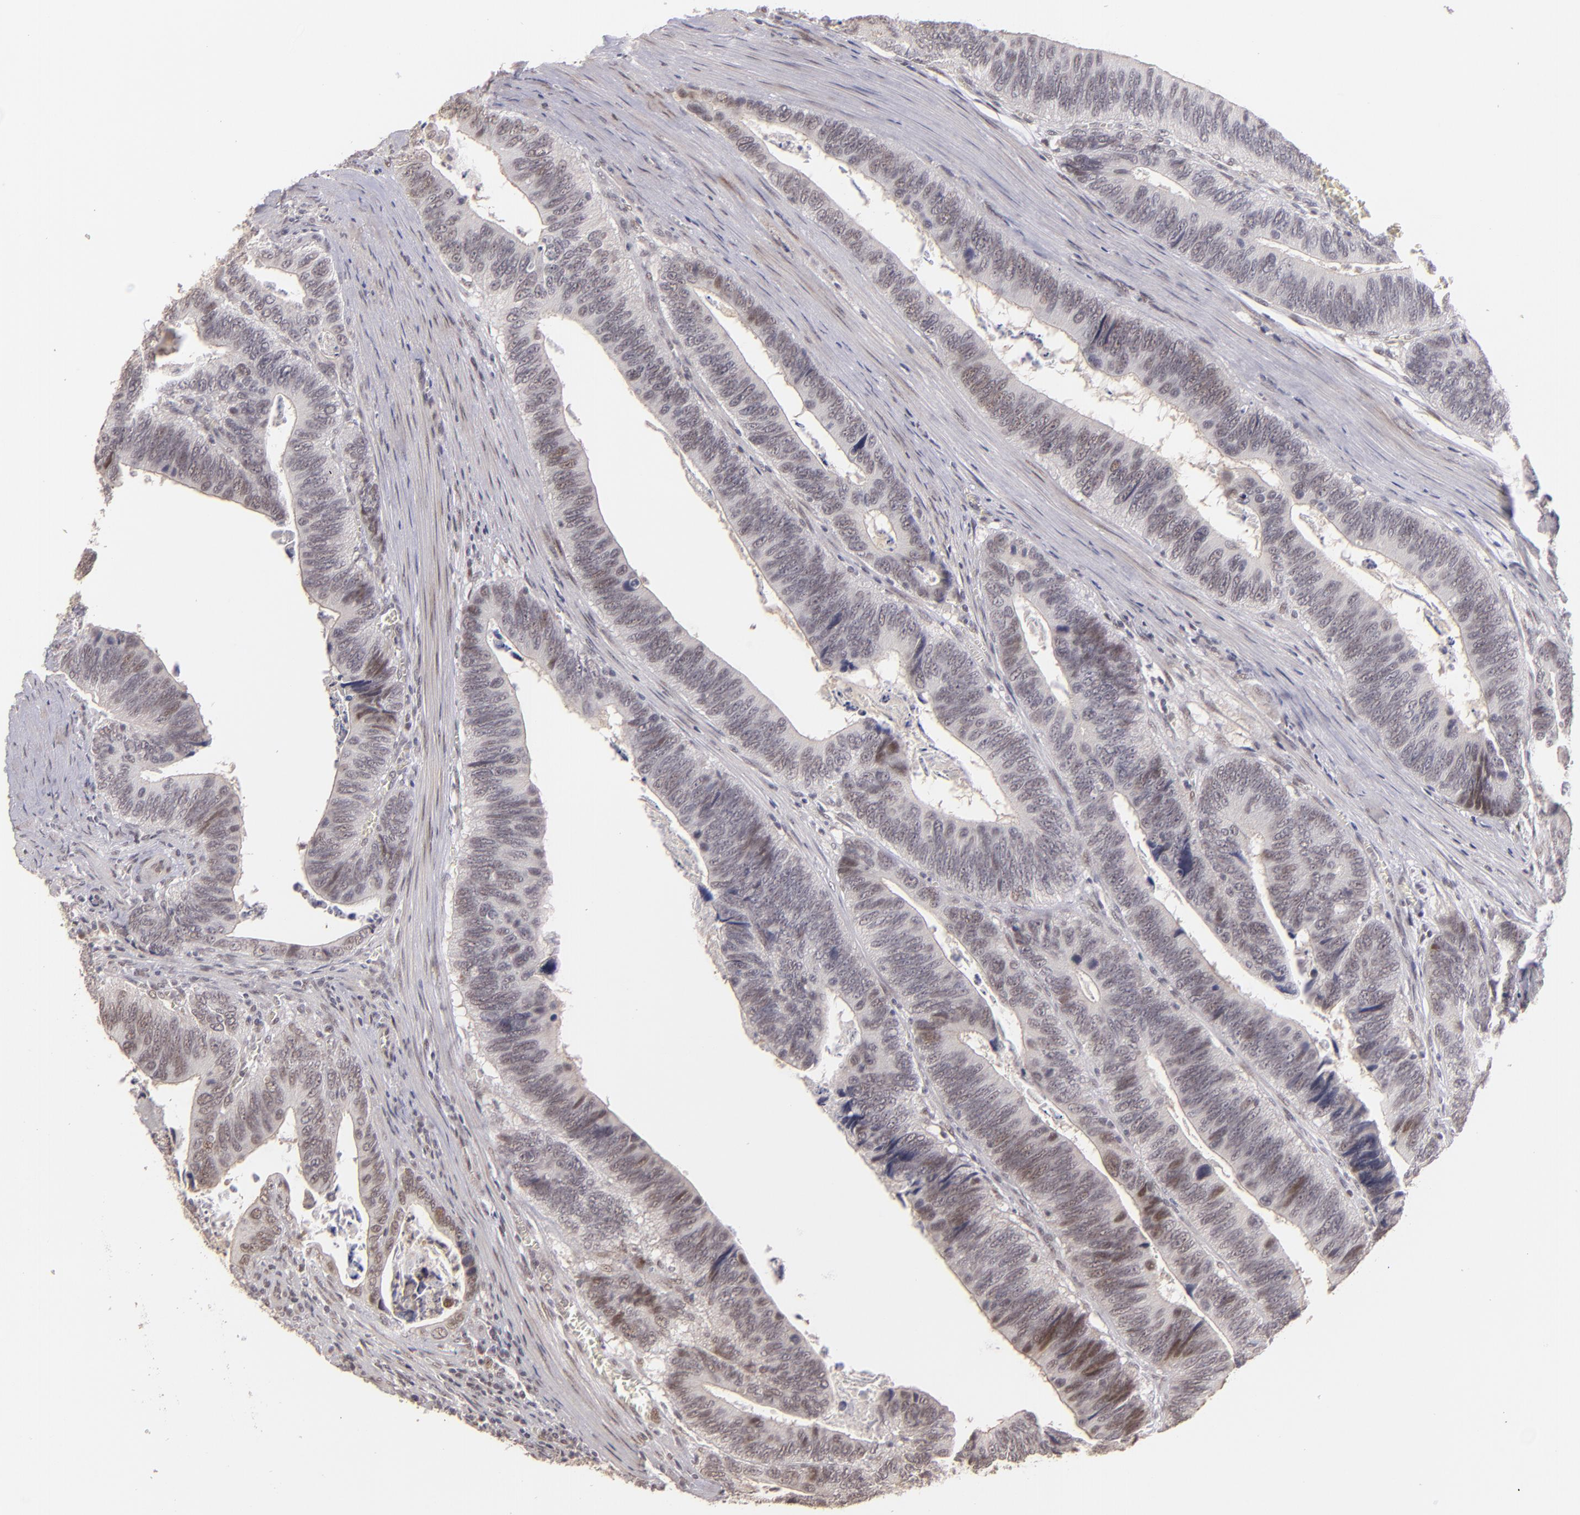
{"staining": {"intensity": "moderate", "quantity": "25%-75%", "location": "nuclear"}, "tissue": "colorectal cancer", "cell_type": "Tumor cells", "image_type": "cancer", "snomed": [{"axis": "morphology", "description": "Adenocarcinoma, NOS"}, {"axis": "topography", "description": "Colon"}], "caption": "Colorectal cancer (adenocarcinoma) tissue exhibits moderate nuclear staining in about 25%-75% of tumor cells, visualized by immunohistochemistry.", "gene": "RARB", "patient": {"sex": "male", "age": 72}}